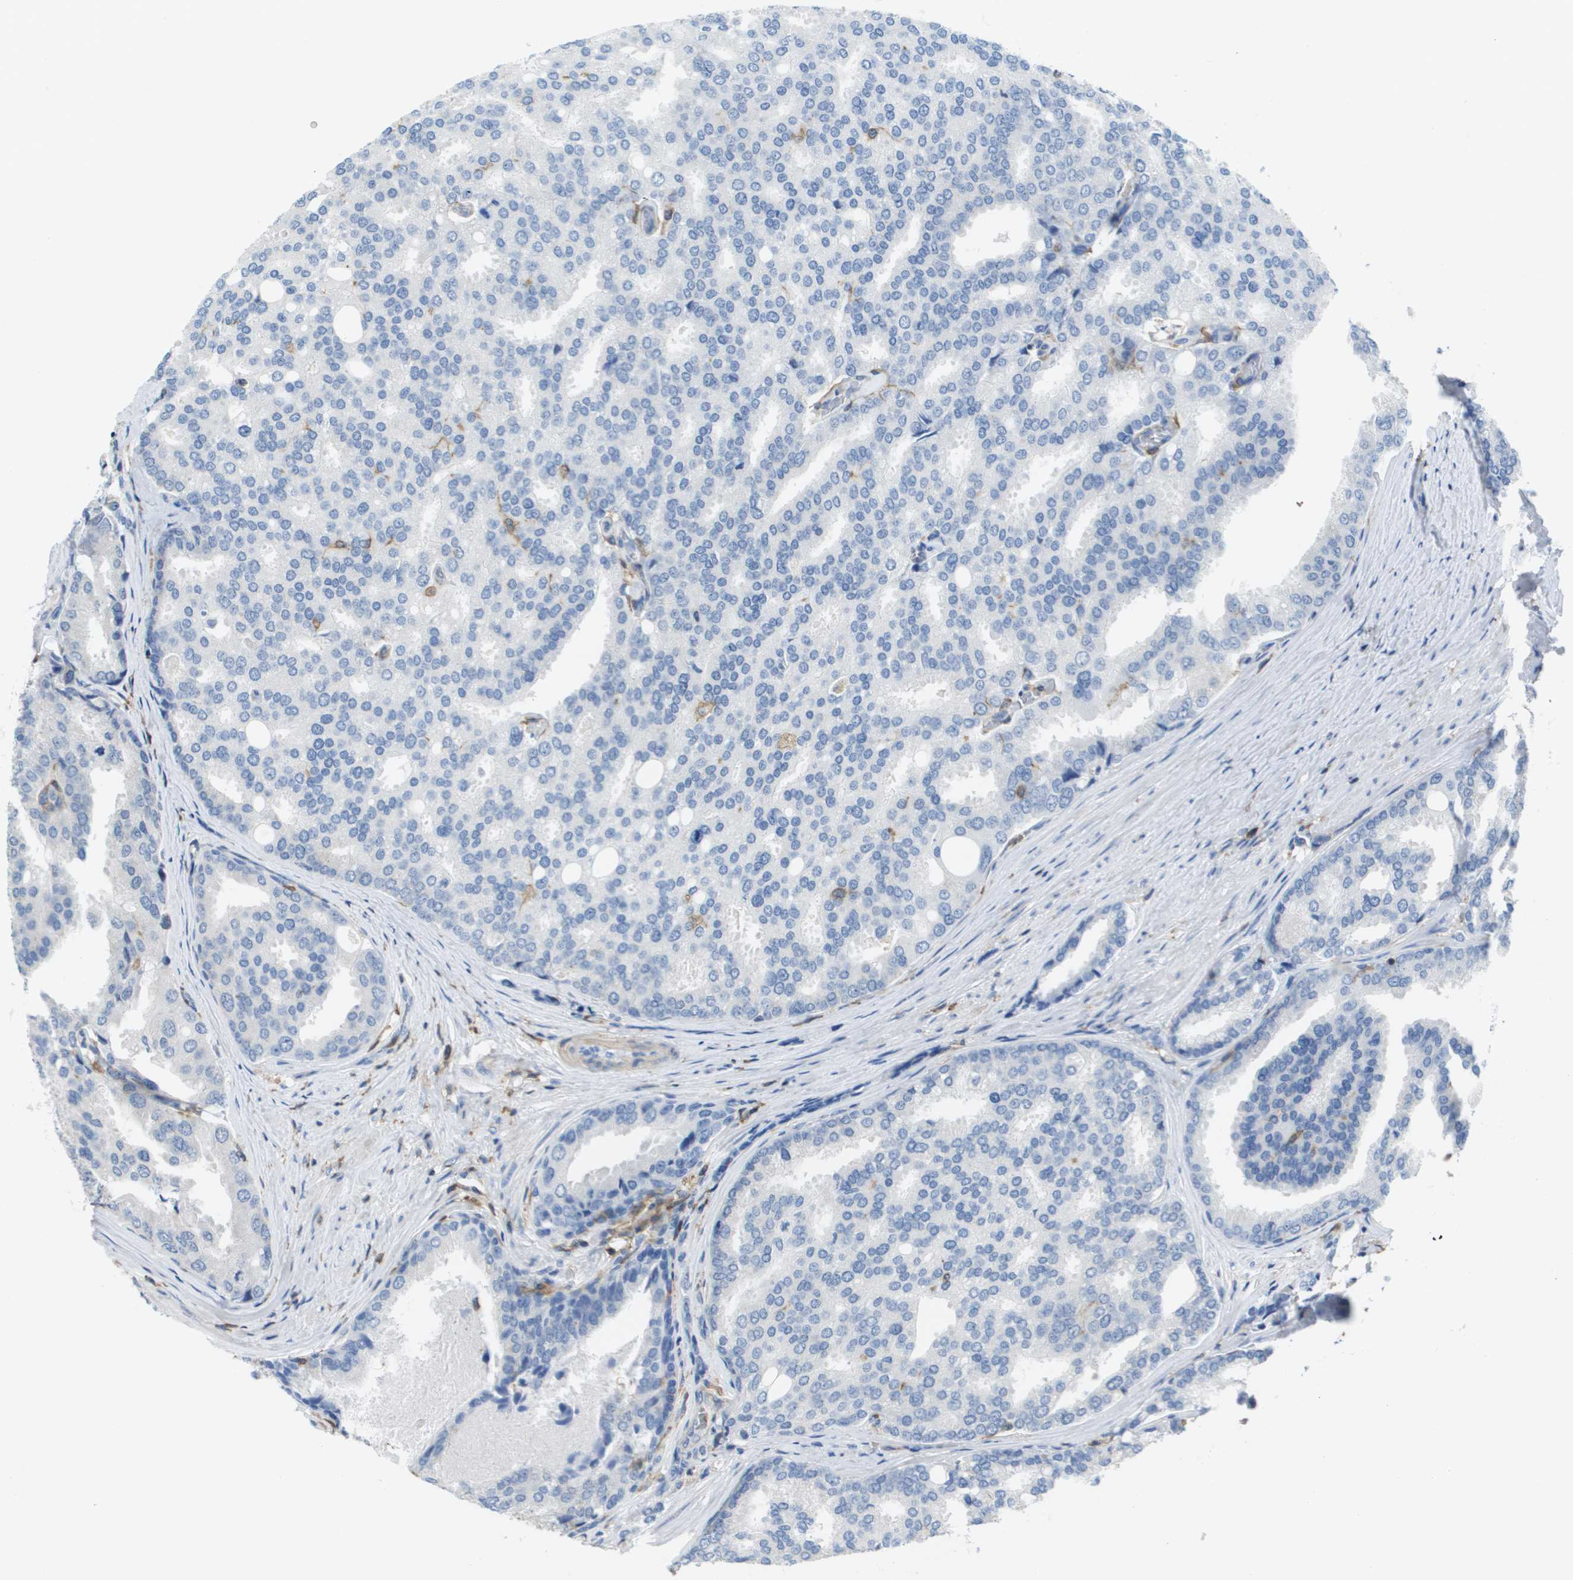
{"staining": {"intensity": "negative", "quantity": "none", "location": "none"}, "tissue": "prostate cancer", "cell_type": "Tumor cells", "image_type": "cancer", "snomed": [{"axis": "morphology", "description": "Adenocarcinoma, High grade"}, {"axis": "topography", "description": "Prostate"}], "caption": "Adenocarcinoma (high-grade) (prostate) stained for a protein using IHC reveals no positivity tumor cells.", "gene": "RCSD1", "patient": {"sex": "male", "age": 50}}